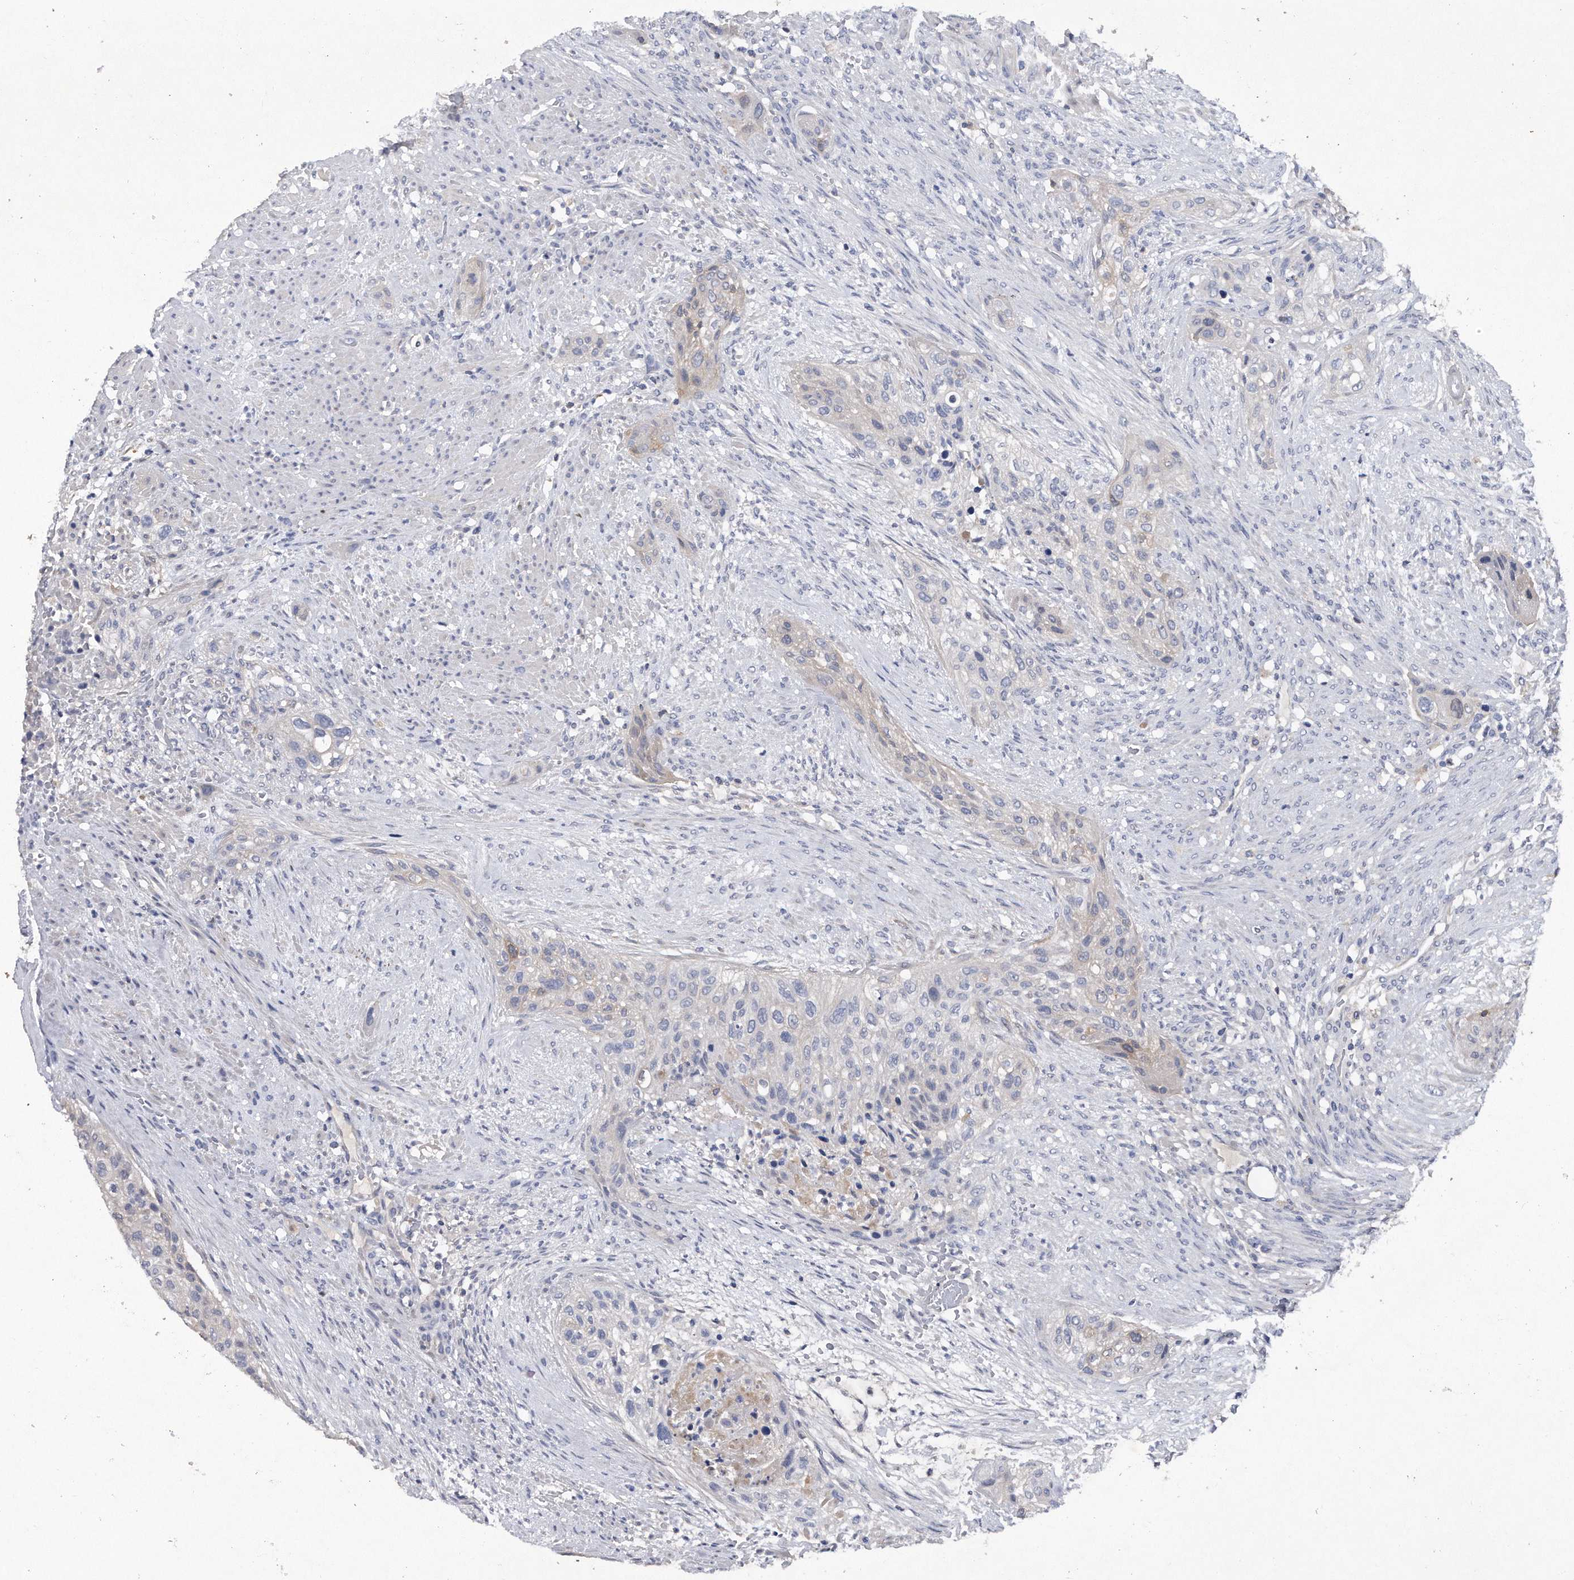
{"staining": {"intensity": "negative", "quantity": "none", "location": "none"}, "tissue": "urothelial cancer", "cell_type": "Tumor cells", "image_type": "cancer", "snomed": [{"axis": "morphology", "description": "Urothelial carcinoma, High grade"}, {"axis": "topography", "description": "Urinary bladder"}], "caption": "Histopathology image shows no protein positivity in tumor cells of urothelial cancer tissue. (Brightfield microscopy of DAB (3,3'-diaminobenzidine) IHC at high magnification).", "gene": "ASNS", "patient": {"sex": "male", "age": 35}}